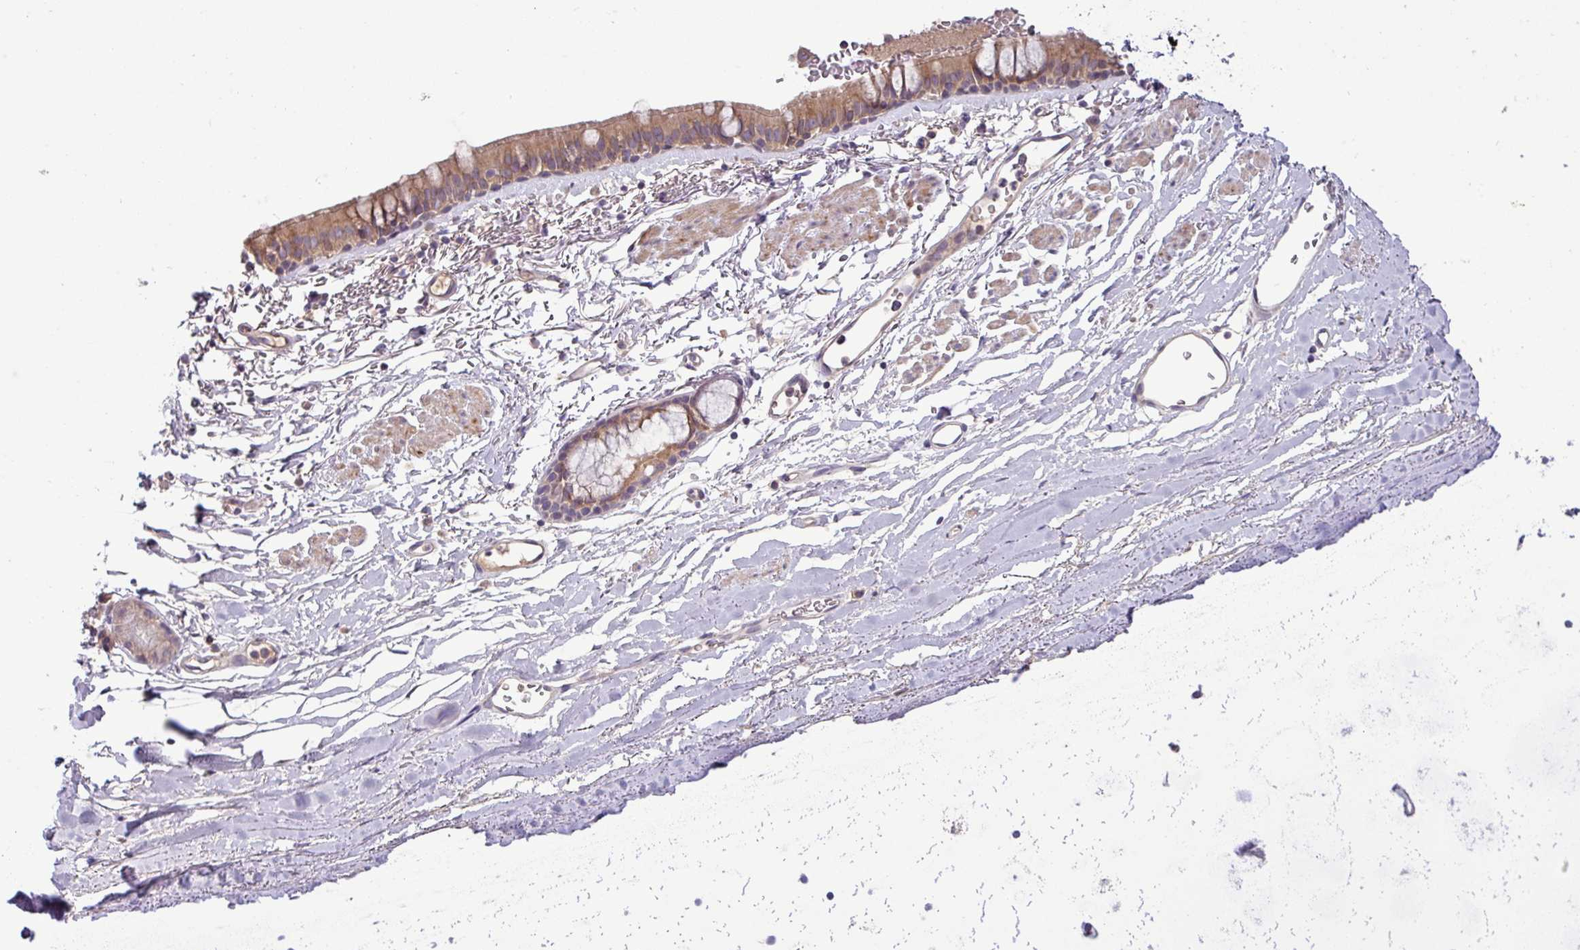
{"staining": {"intensity": "moderate", "quantity": ">75%", "location": "cytoplasmic/membranous"}, "tissue": "bronchus", "cell_type": "Respiratory epithelial cells", "image_type": "normal", "snomed": [{"axis": "morphology", "description": "Normal tissue, NOS"}, {"axis": "topography", "description": "Bronchus"}], "caption": "This micrograph exhibits IHC staining of benign bronchus, with medium moderate cytoplasmic/membranous expression in approximately >75% of respiratory epithelial cells.", "gene": "TMEM62", "patient": {"sex": "male", "age": 67}}